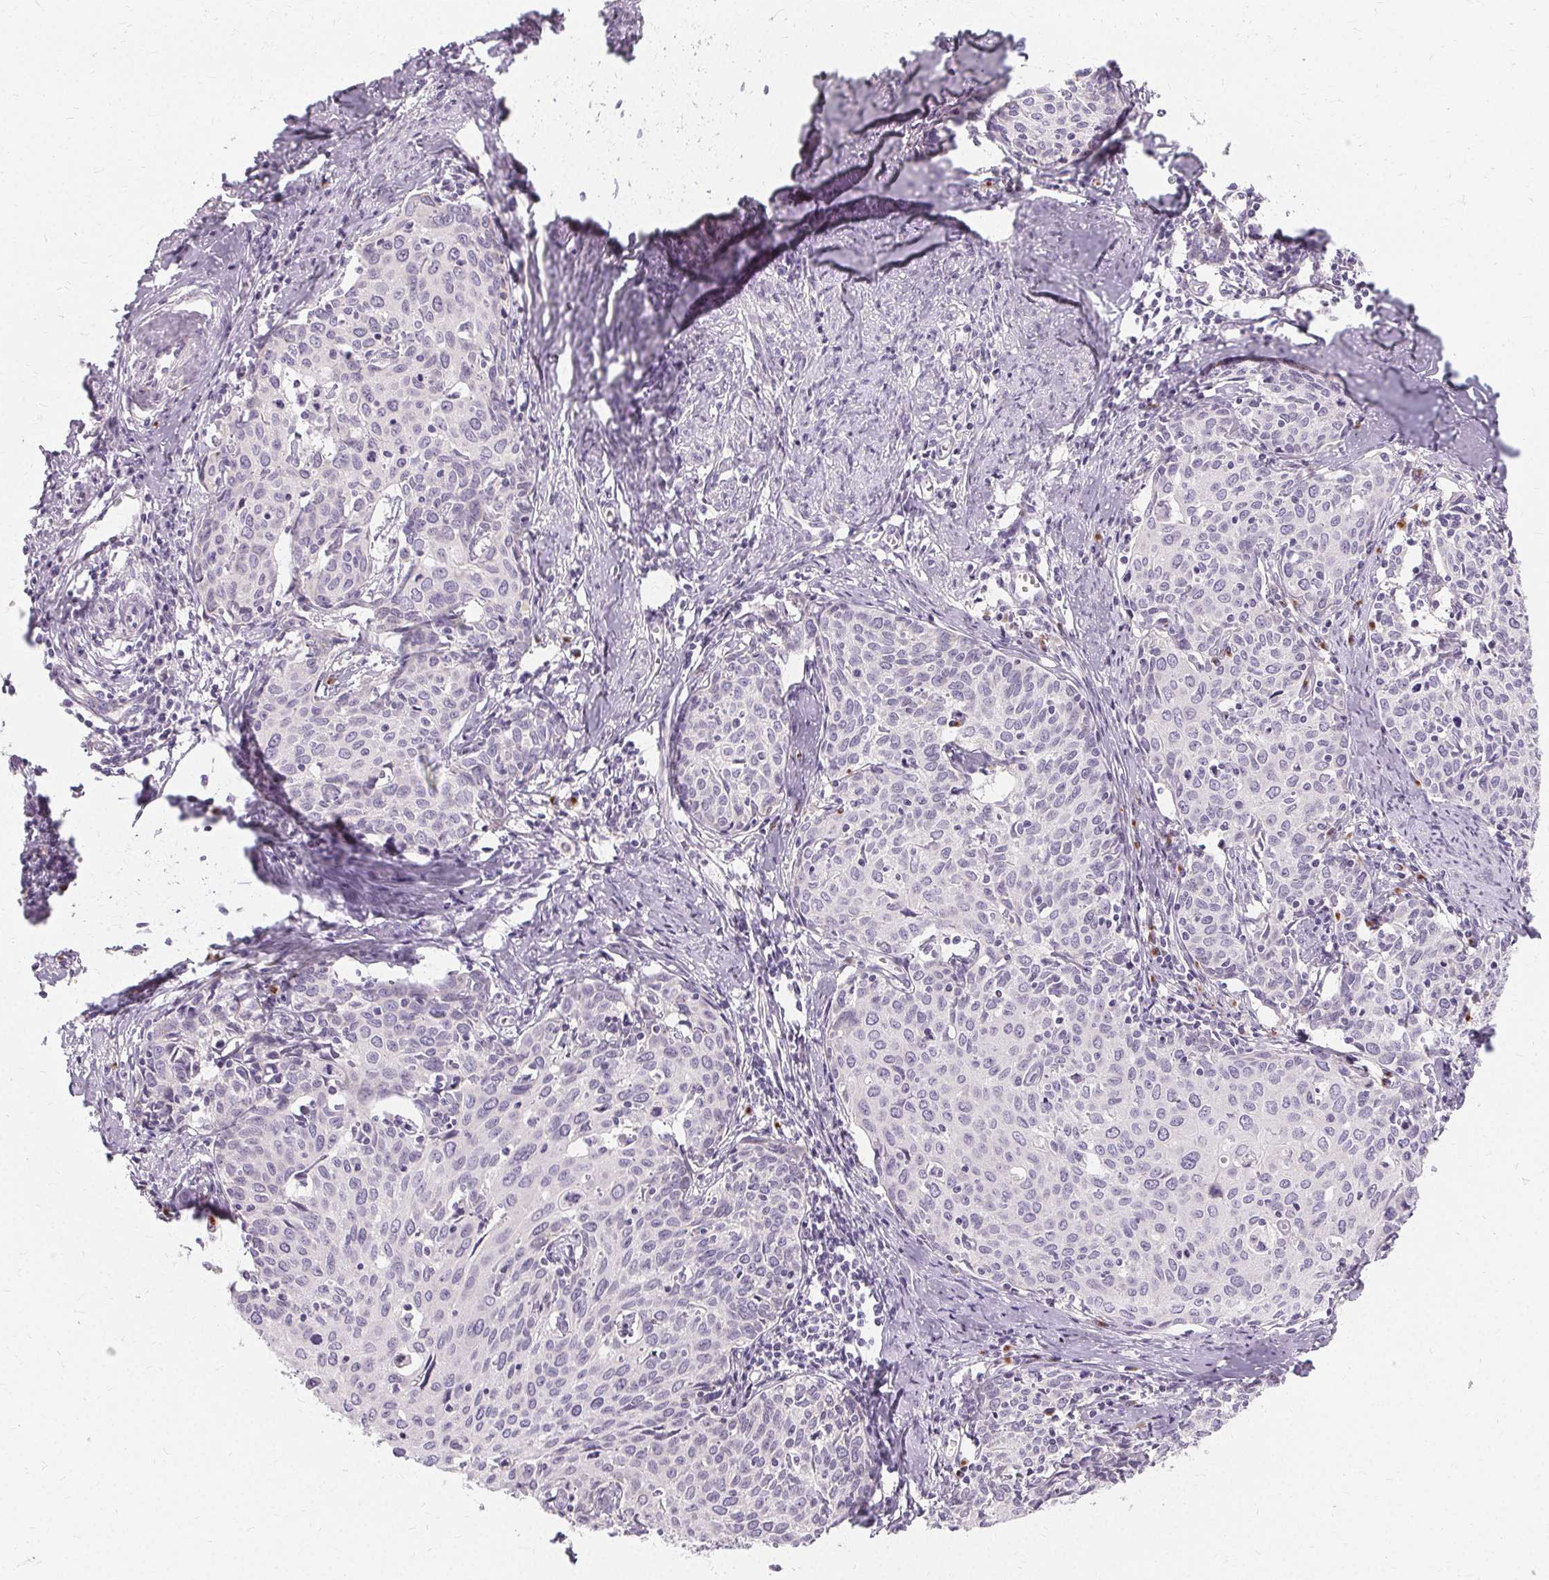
{"staining": {"intensity": "negative", "quantity": "none", "location": "none"}, "tissue": "cervical cancer", "cell_type": "Tumor cells", "image_type": "cancer", "snomed": [{"axis": "morphology", "description": "Squamous cell carcinoma, NOS"}, {"axis": "topography", "description": "Cervix"}], "caption": "Image shows no protein expression in tumor cells of cervical cancer tissue.", "gene": "FCRL3", "patient": {"sex": "female", "age": 62}}